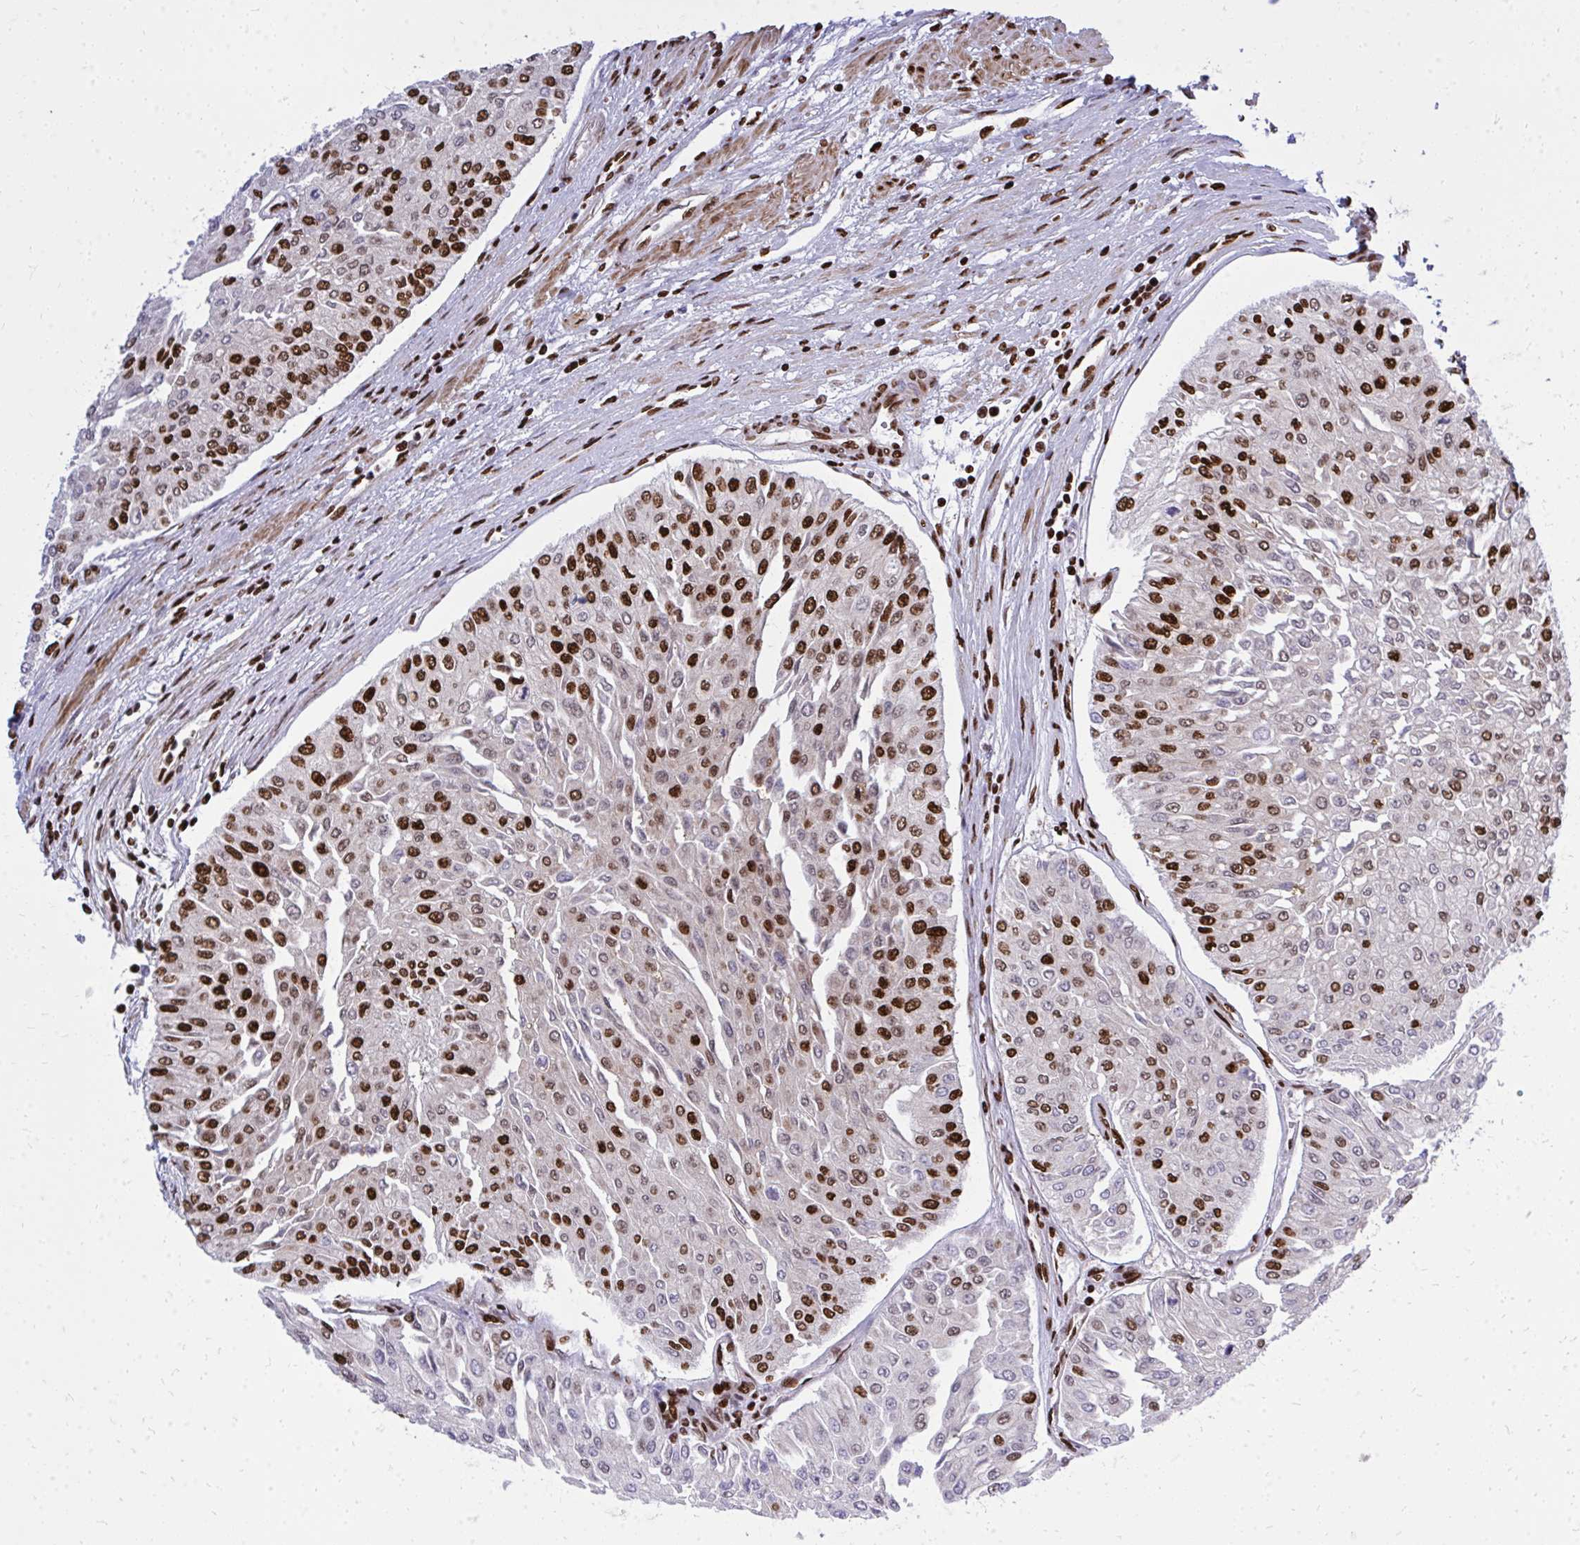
{"staining": {"intensity": "strong", "quantity": "25%-75%", "location": "nuclear"}, "tissue": "urothelial cancer", "cell_type": "Tumor cells", "image_type": "cancer", "snomed": [{"axis": "morphology", "description": "Urothelial carcinoma, Low grade"}, {"axis": "topography", "description": "Urinary bladder"}], "caption": "Strong nuclear expression is appreciated in about 25%-75% of tumor cells in urothelial carcinoma (low-grade). The staining was performed using DAB to visualize the protein expression in brown, while the nuclei were stained in blue with hematoxylin (Magnification: 20x).", "gene": "TBL1Y", "patient": {"sex": "male", "age": 67}}